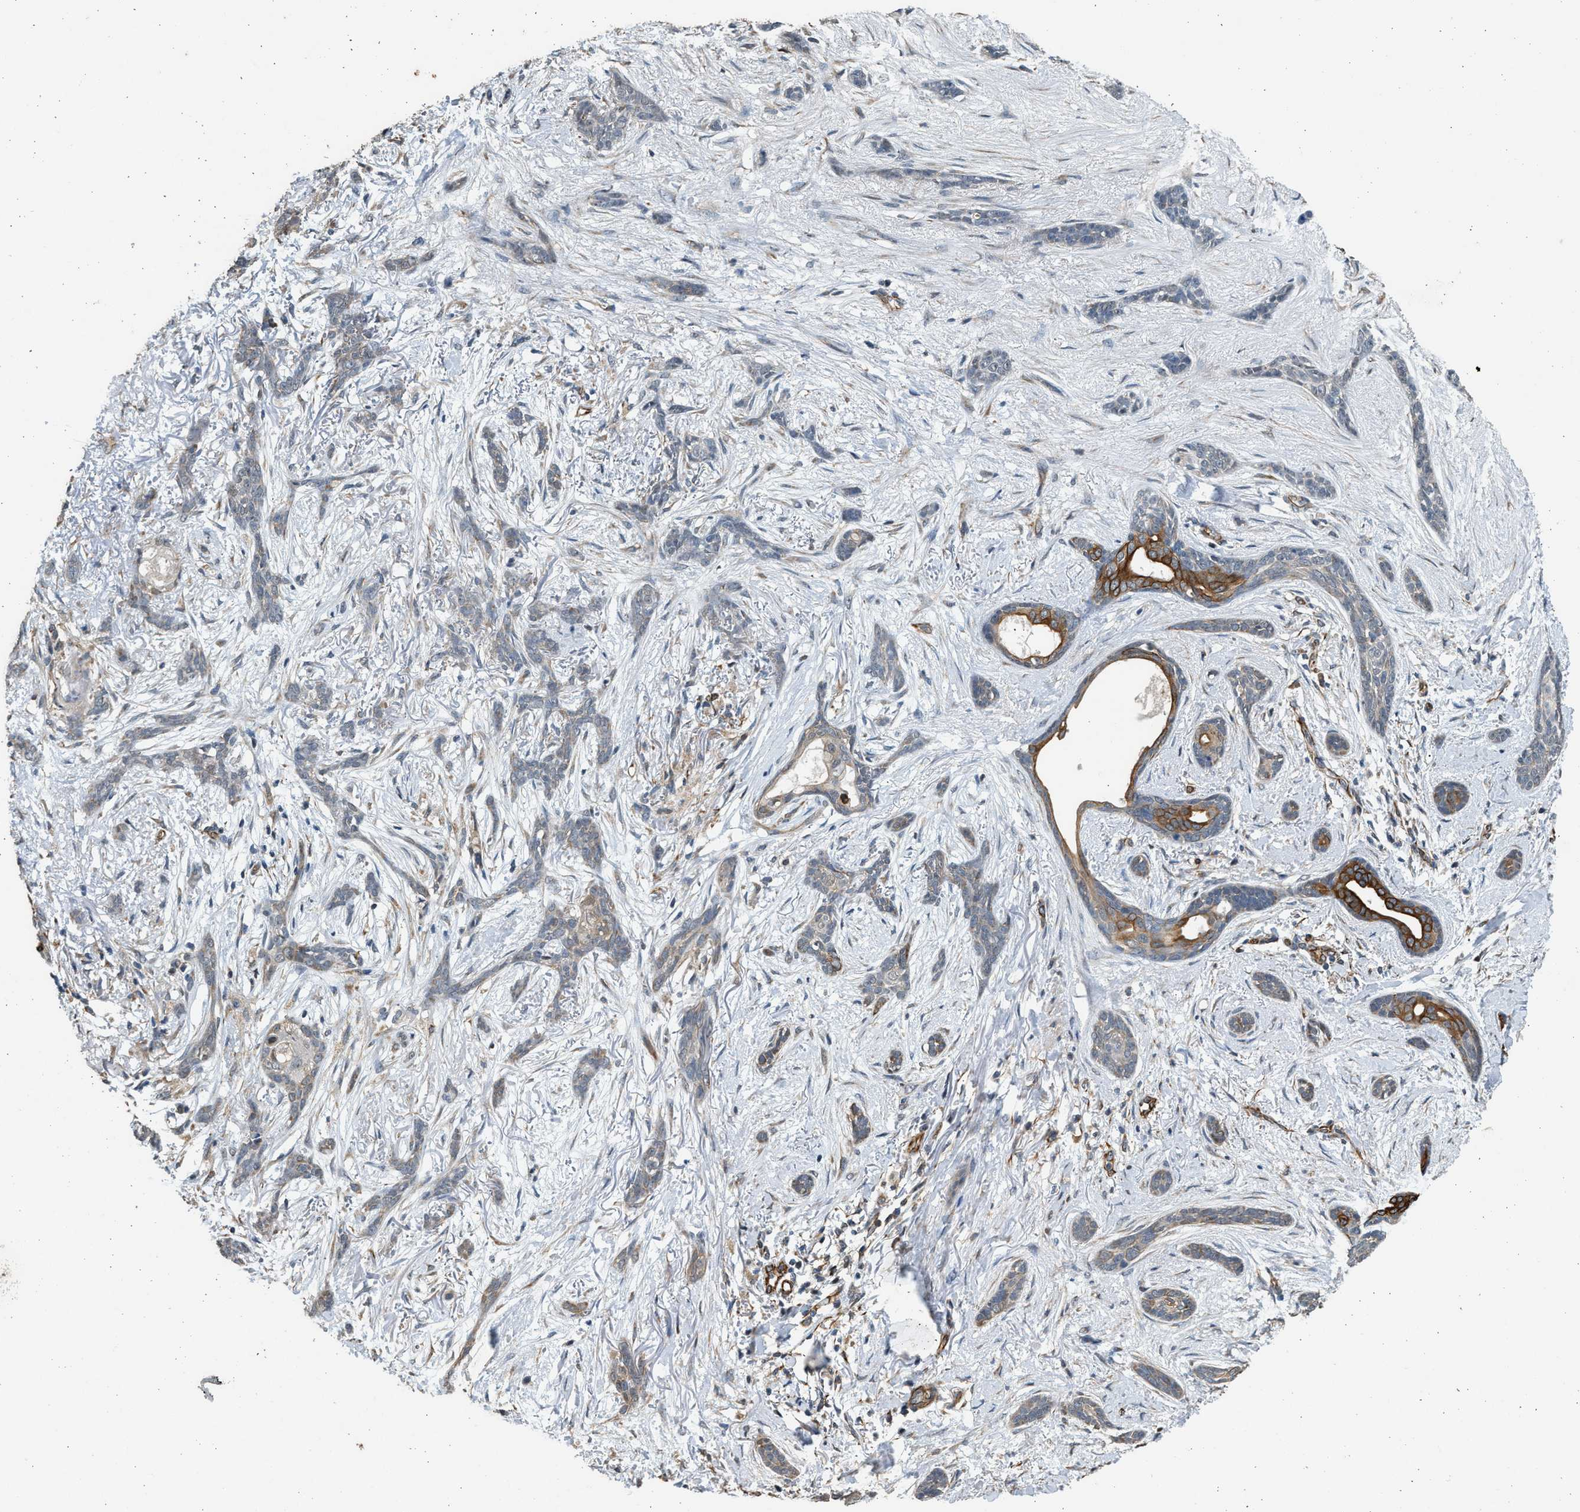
{"staining": {"intensity": "weak", "quantity": "<25%", "location": "cytoplasmic/membranous"}, "tissue": "skin cancer", "cell_type": "Tumor cells", "image_type": "cancer", "snomed": [{"axis": "morphology", "description": "Basal cell carcinoma"}, {"axis": "morphology", "description": "Adnexal tumor, benign"}, {"axis": "topography", "description": "Skin"}], "caption": "A high-resolution photomicrograph shows IHC staining of skin cancer (basal cell carcinoma), which exhibits no significant staining in tumor cells. The staining was performed using DAB to visualize the protein expression in brown, while the nuclei were stained in blue with hematoxylin (Magnification: 20x).", "gene": "PCLO", "patient": {"sex": "female", "age": 42}}